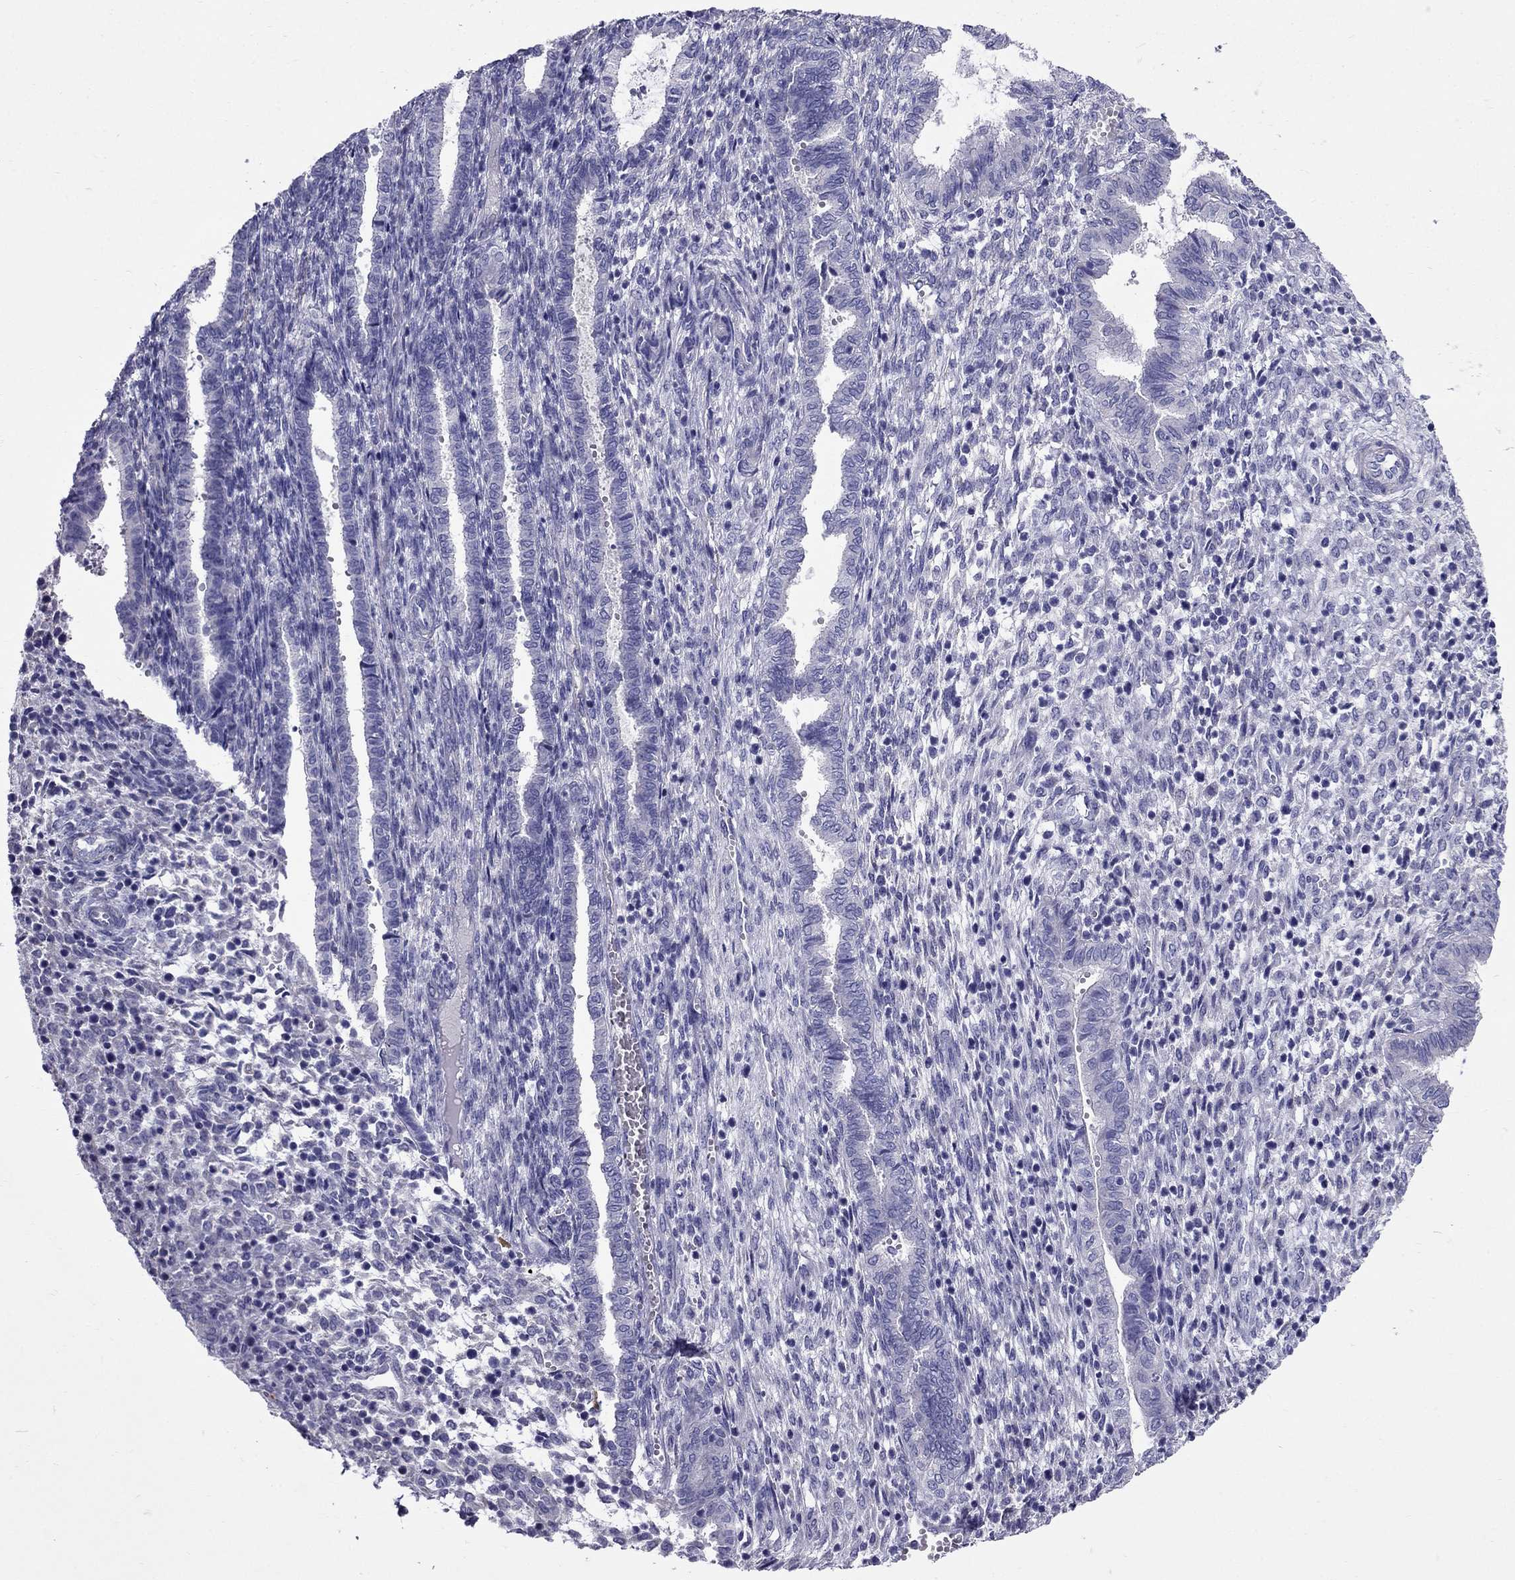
{"staining": {"intensity": "negative", "quantity": "none", "location": "none"}, "tissue": "endometrium", "cell_type": "Cells in endometrial stroma", "image_type": "normal", "snomed": [{"axis": "morphology", "description": "Normal tissue, NOS"}, {"axis": "topography", "description": "Endometrium"}], "caption": "The histopathology image demonstrates no staining of cells in endometrial stroma in unremarkable endometrium.", "gene": "GPR50", "patient": {"sex": "female", "age": 43}}